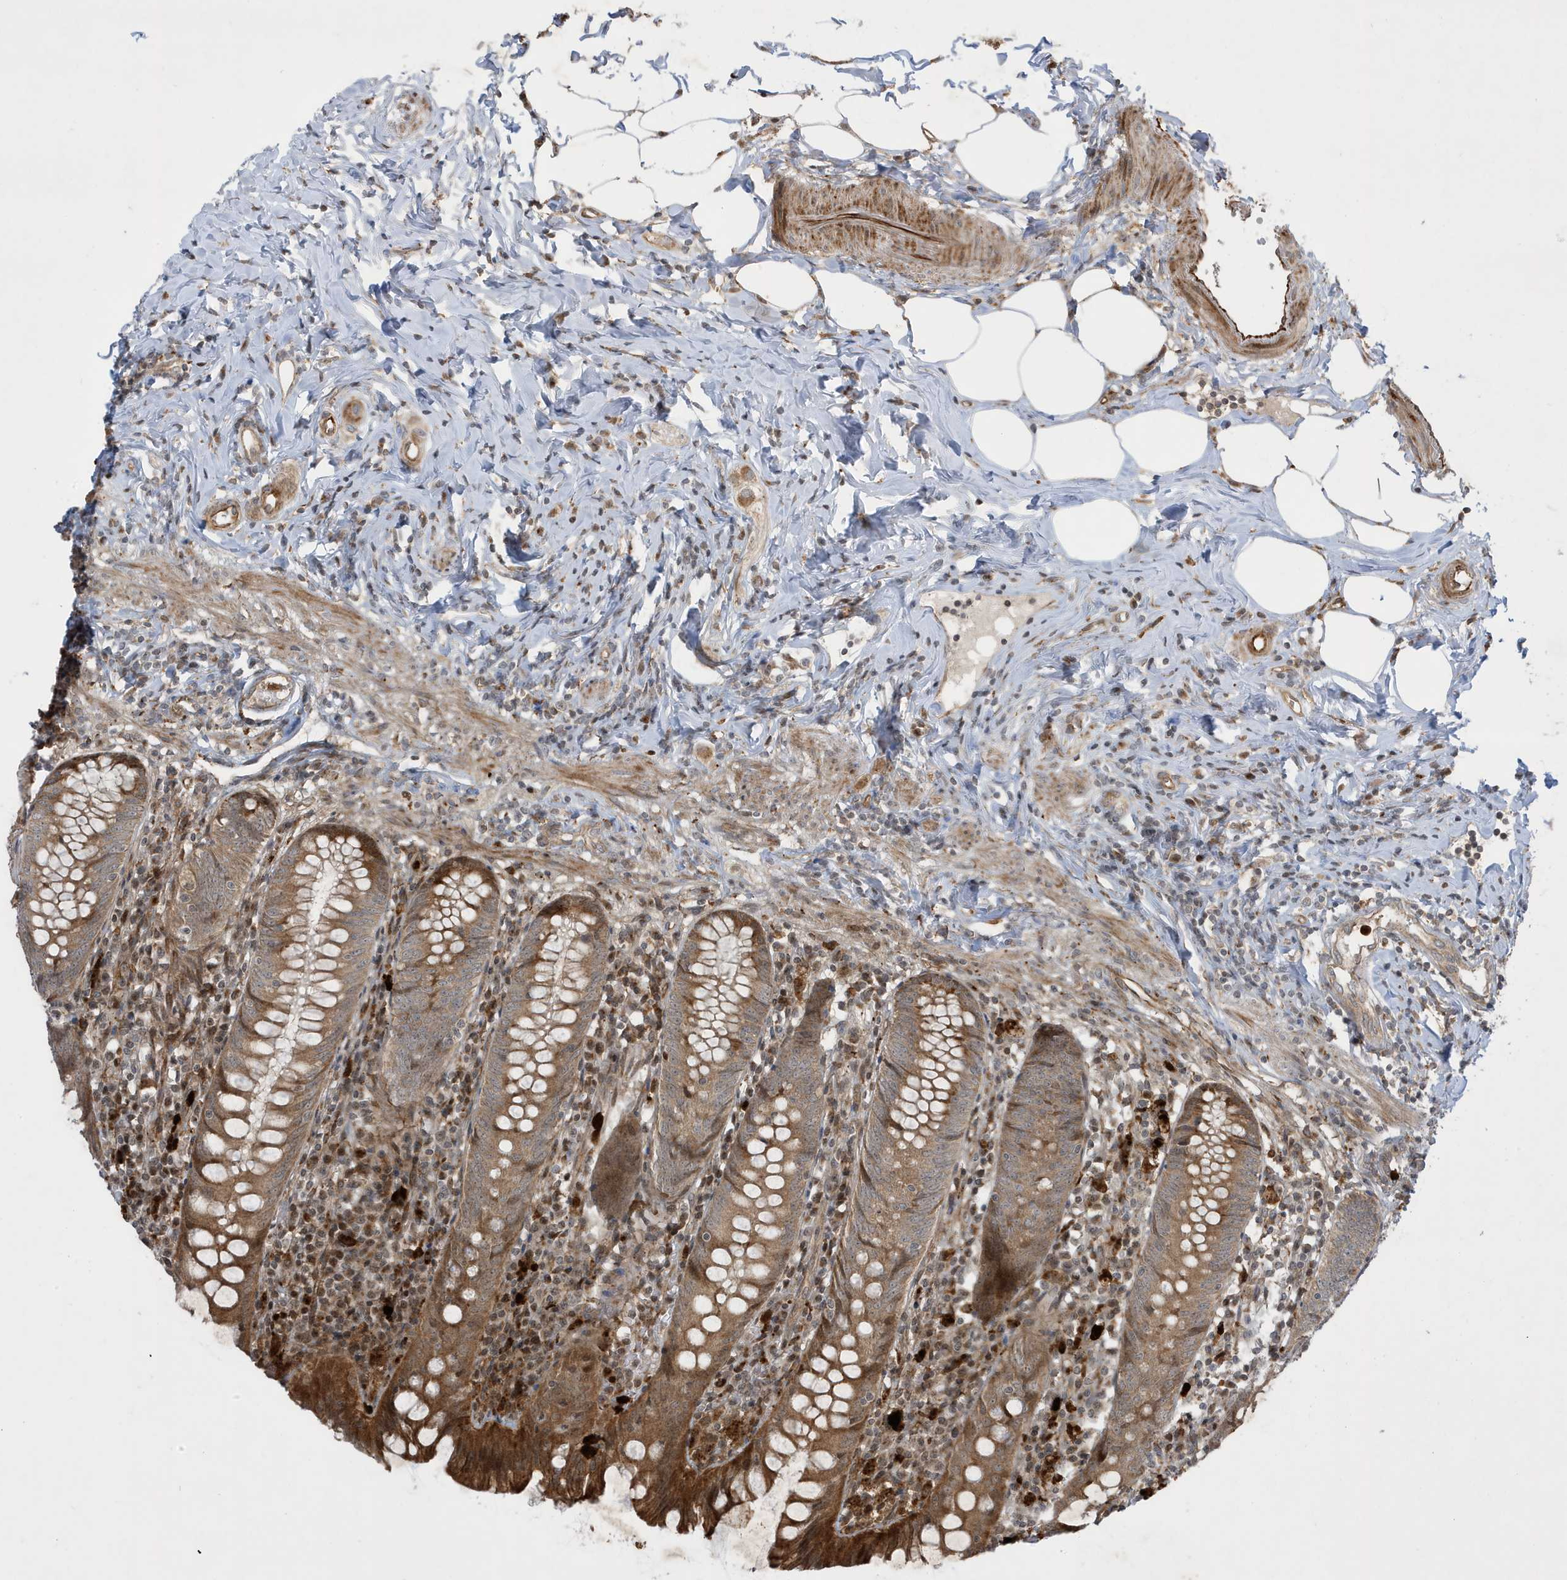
{"staining": {"intensity": "strong", "quantity": ">75%", "location": "cytoplasmic/membranous"}, "tissue": "appendix", "cell_type": "Glandular cells", "image_type": "normal", "snomed": [{"axis": "morphology", "description": "Normal tissue, NOS"}, {"axis": "topography", "description": "Appendix"}], "caption": "This is a photomicrograph of immunohistochemistry staining of benign appendix, which shows strong expression in the cytoplasmic/membranous of glandular cells.", "gene": "IFT57", "patient": {"sex": "female", "age": 54}}